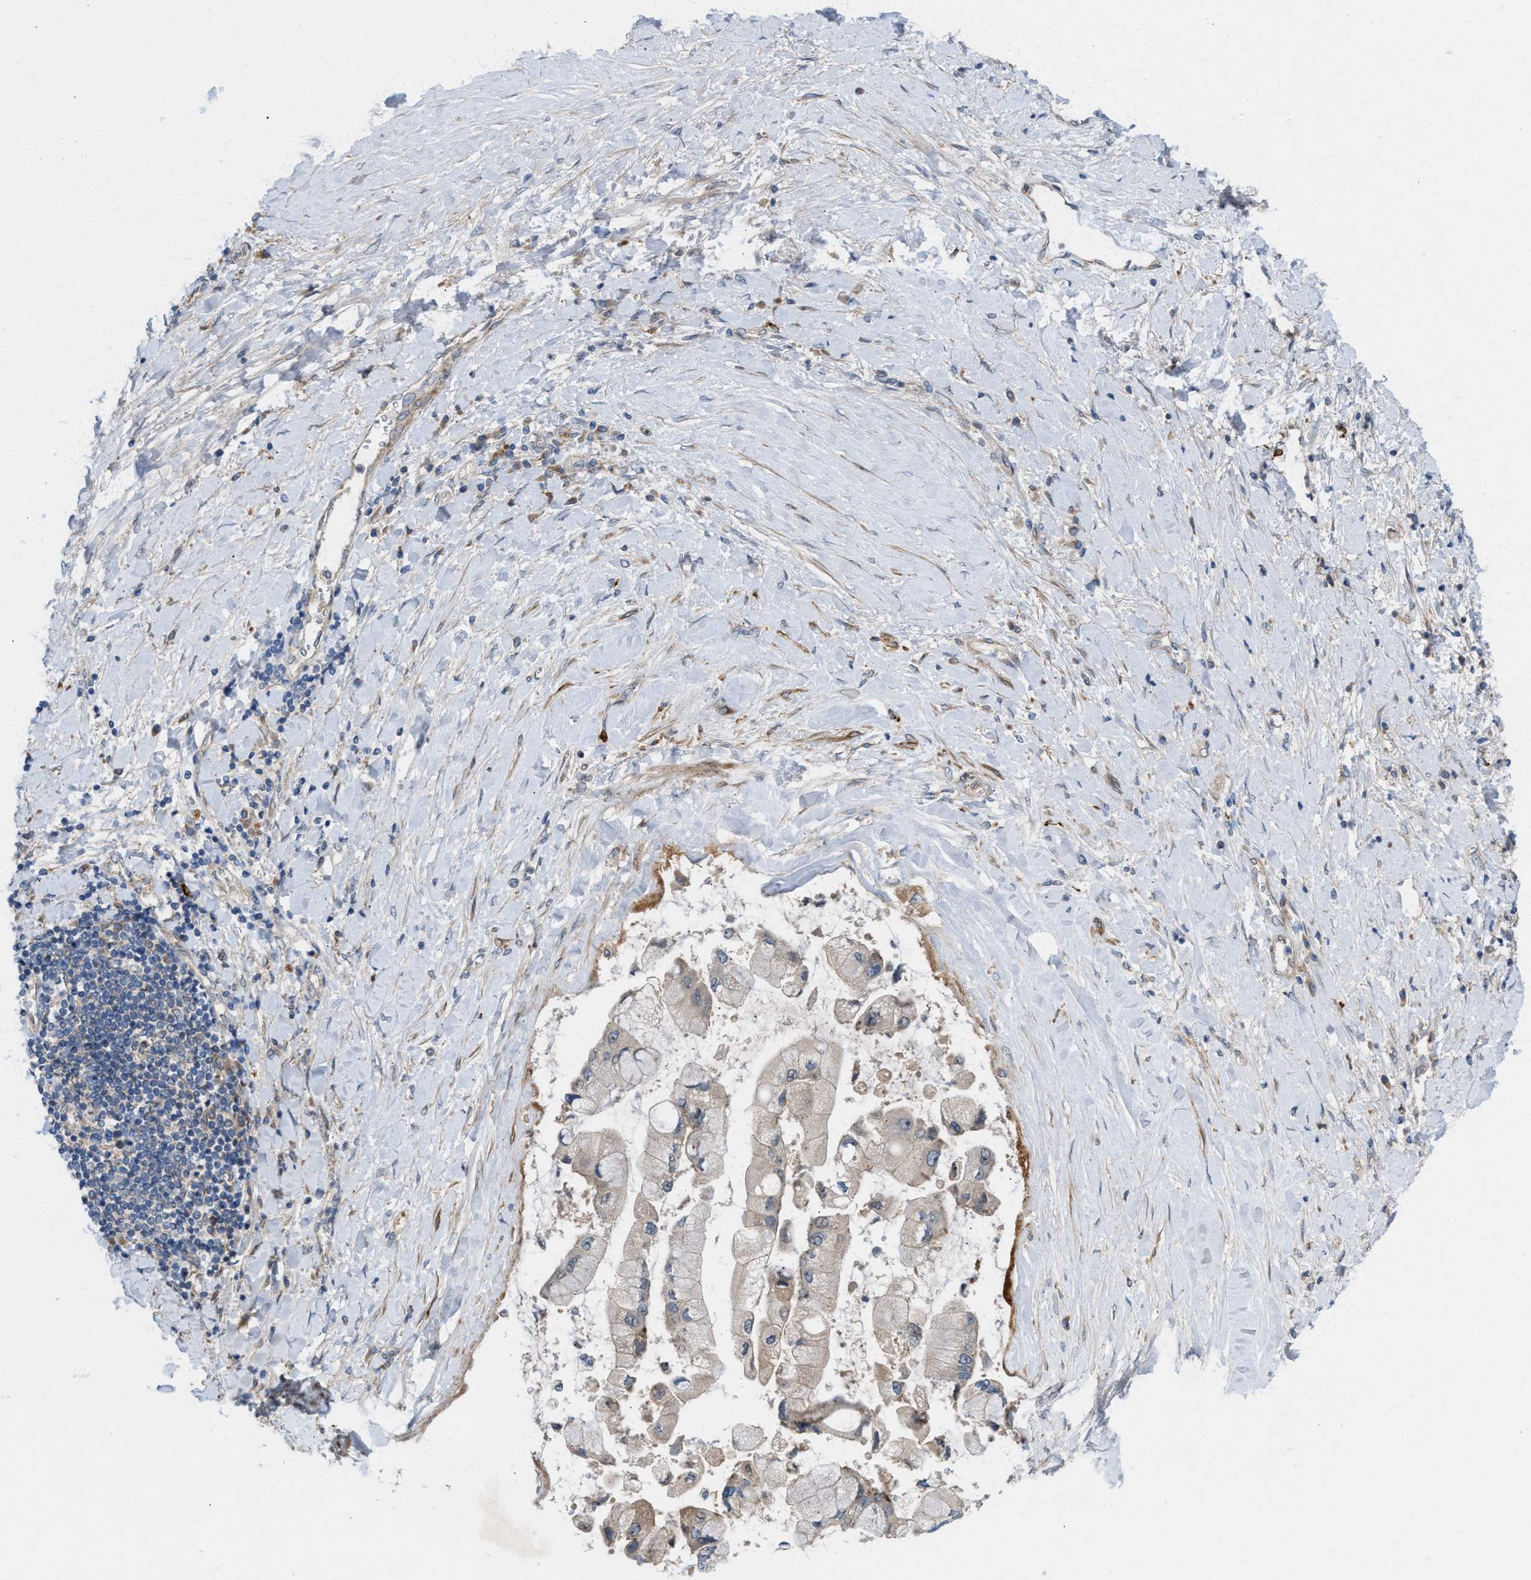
{"staining": {"intensity": "negative", "quantity": "none", "location": "none"}, "tissue": "liver cancer", "cell_type": "Tumor cells", "image_type": "cancer", "snomed": [{"axis": "morphology", "description": "Cholangiocarcinoma"}, {"axis": "topography", "description": "Liver"}], "caption": "Photomicrograph shows no significant protein staining in tumor cells of liver cholangiocarcinoma.", "gene": "CYB5D1", "patient": {"sex": "male", "age": 50}}